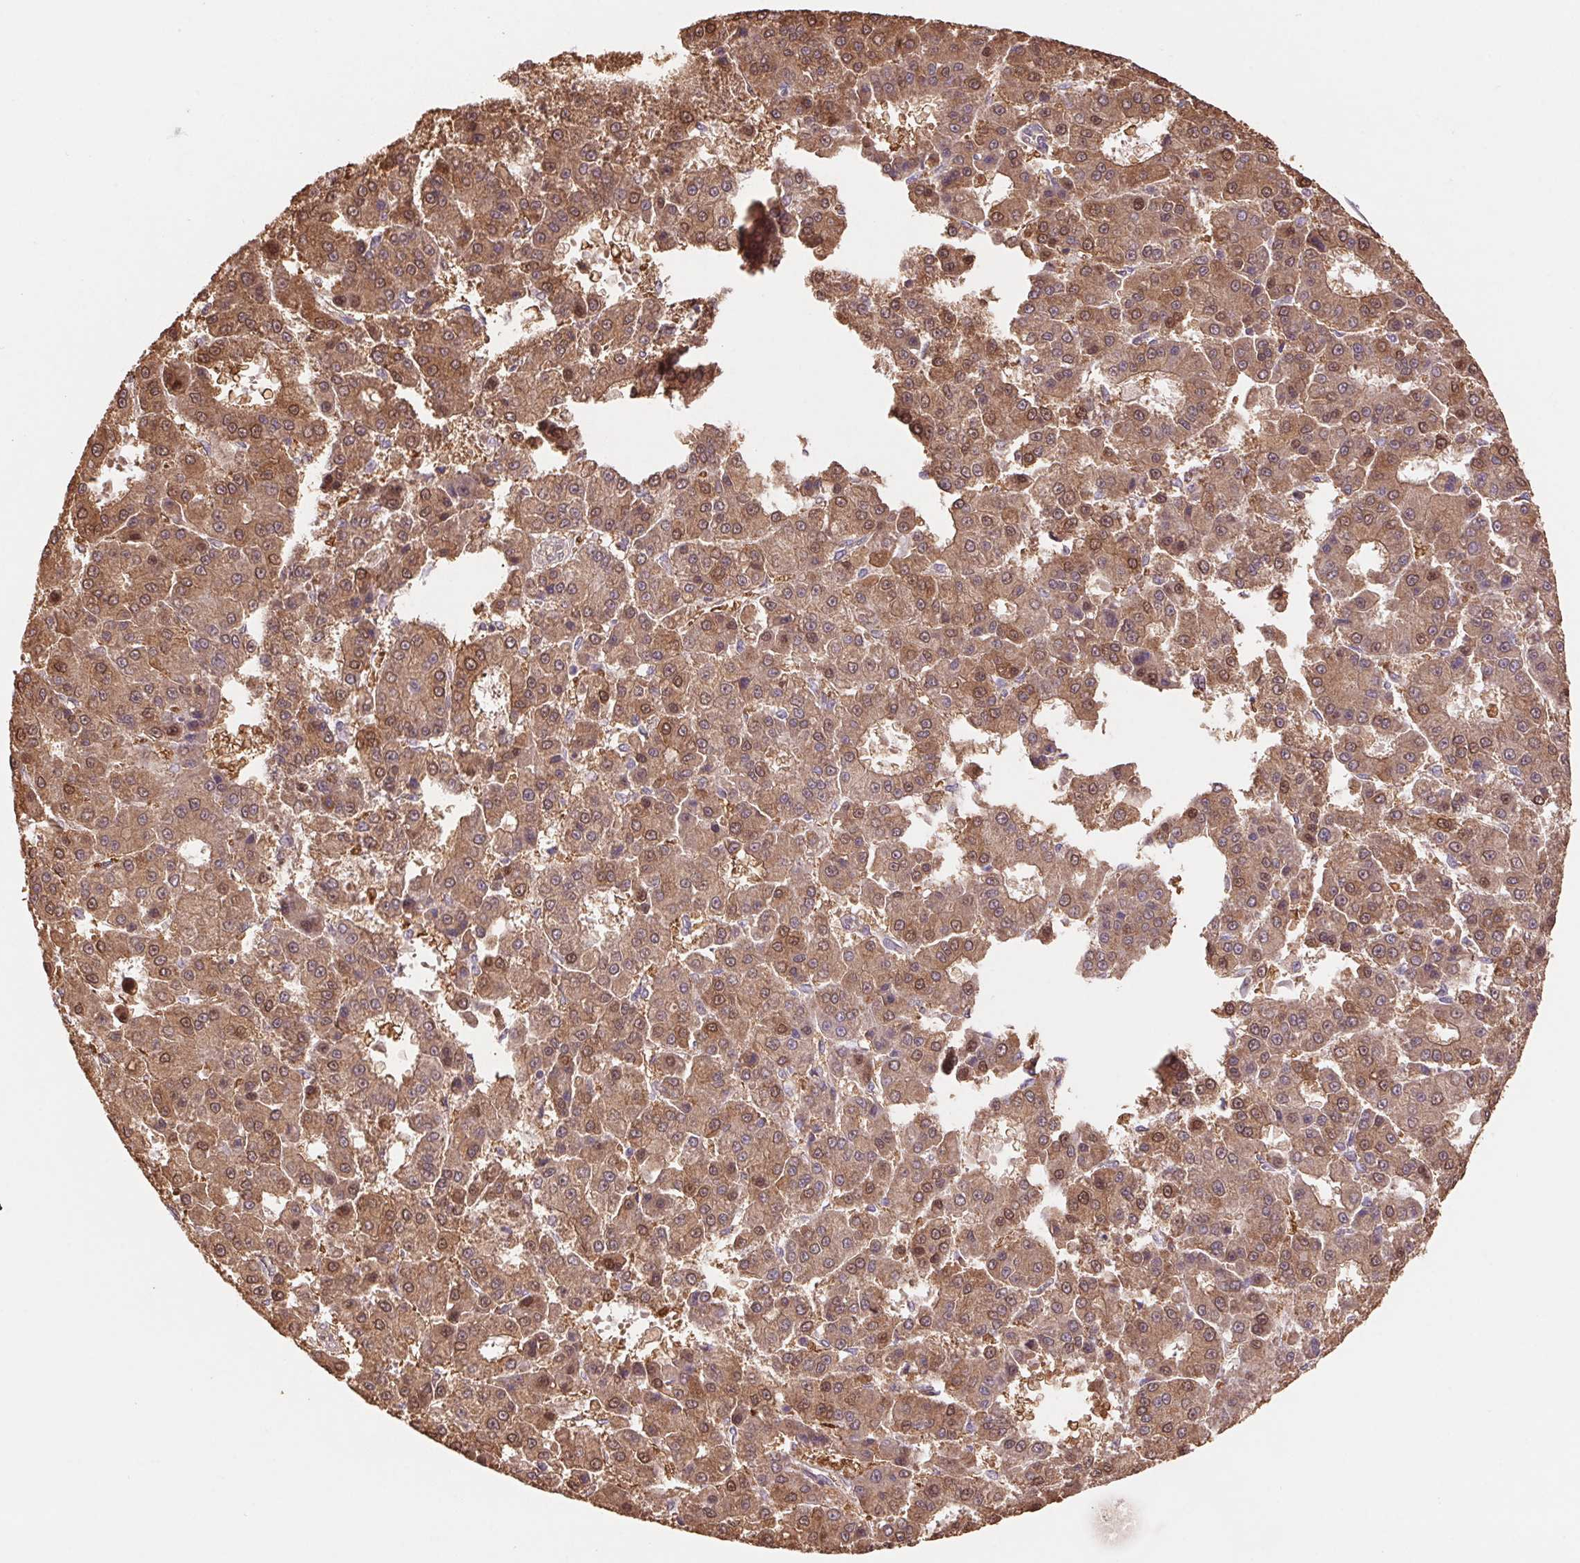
{"staining": {"intensity": "moderate", "quantity": ">75%", "location": "cytoplasmic/membranous,nuclear"}, "tissue": "liver cancer", "cell_type": "Tumor cells", "image_type": "cancer", "snomed": [{"axis": "morphology", "description": "Carcinoma, Hepatocellular, NOS"}, {"axis": "topography", "description": "Liver"}], "caption": "A histopathology image of liver cancer (hepatocellular carcinoma) stained for a protein demonstrates moderate cytoplasmic/membranous and nuclear brown staining in tumor cells.", "gene": "CUTA", "patient": {"sex": "male", "age": 70}}